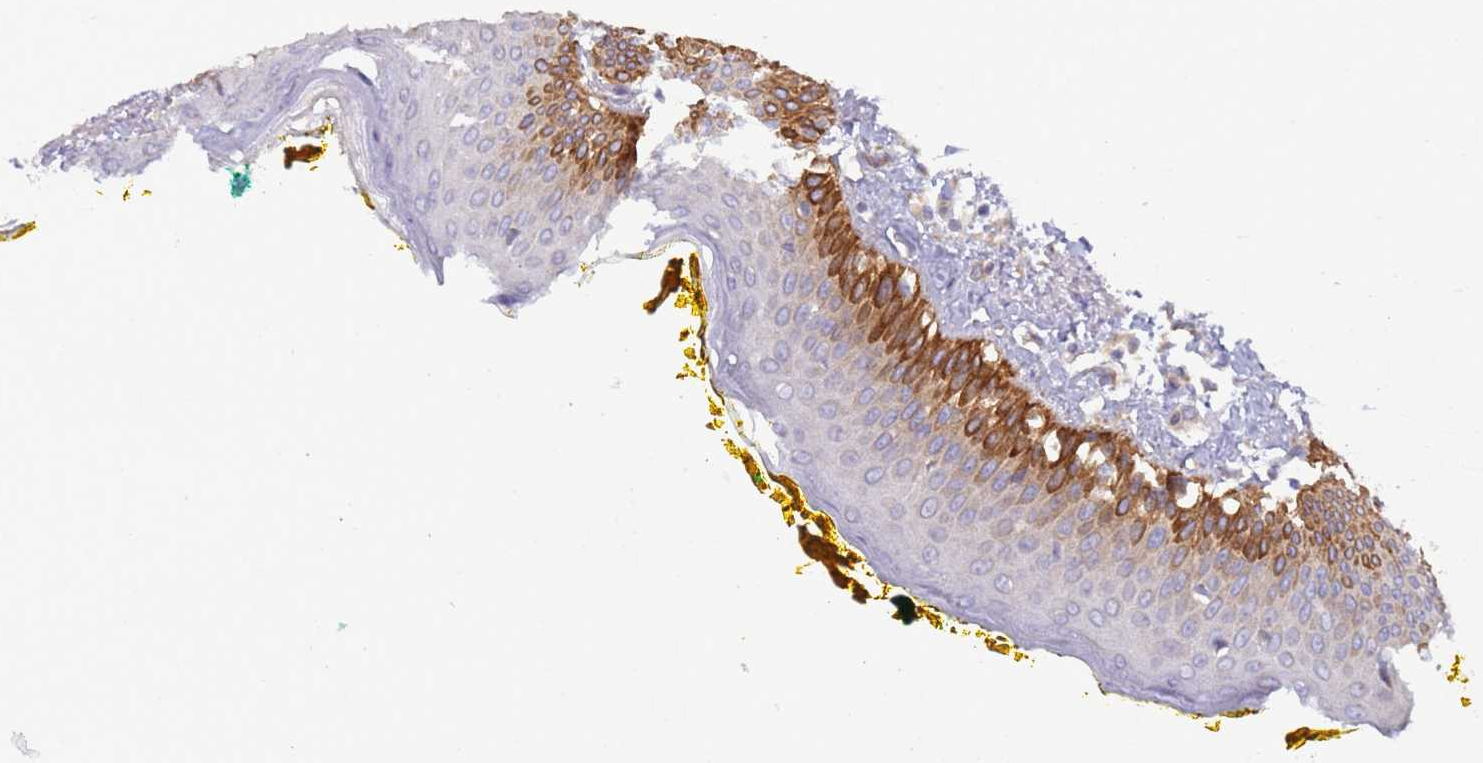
{"staining": {"intensity": "strong", "quantity": "25%-75%", "location": "cytoplasmic/membranous"}, "tissue": "oral mucosa", "cell_type": "Squamous epithelial cells", "image_type": "normal", "snomed": [{"axis": "morphology", "description": "Normal tissue, NOS"}, {"axis": "topography", "description": "Oral tissue"}], "caption": "An image of human oral mucosa stained for a protein demonstrates strong cytoplasmic/membranous brown staining in squamous epithelial cells. (Brightfield microscopy of DAB IHC at high magnification).", "gene": "UQCRQ", "patient": {"sex": "female", "age": 70}}